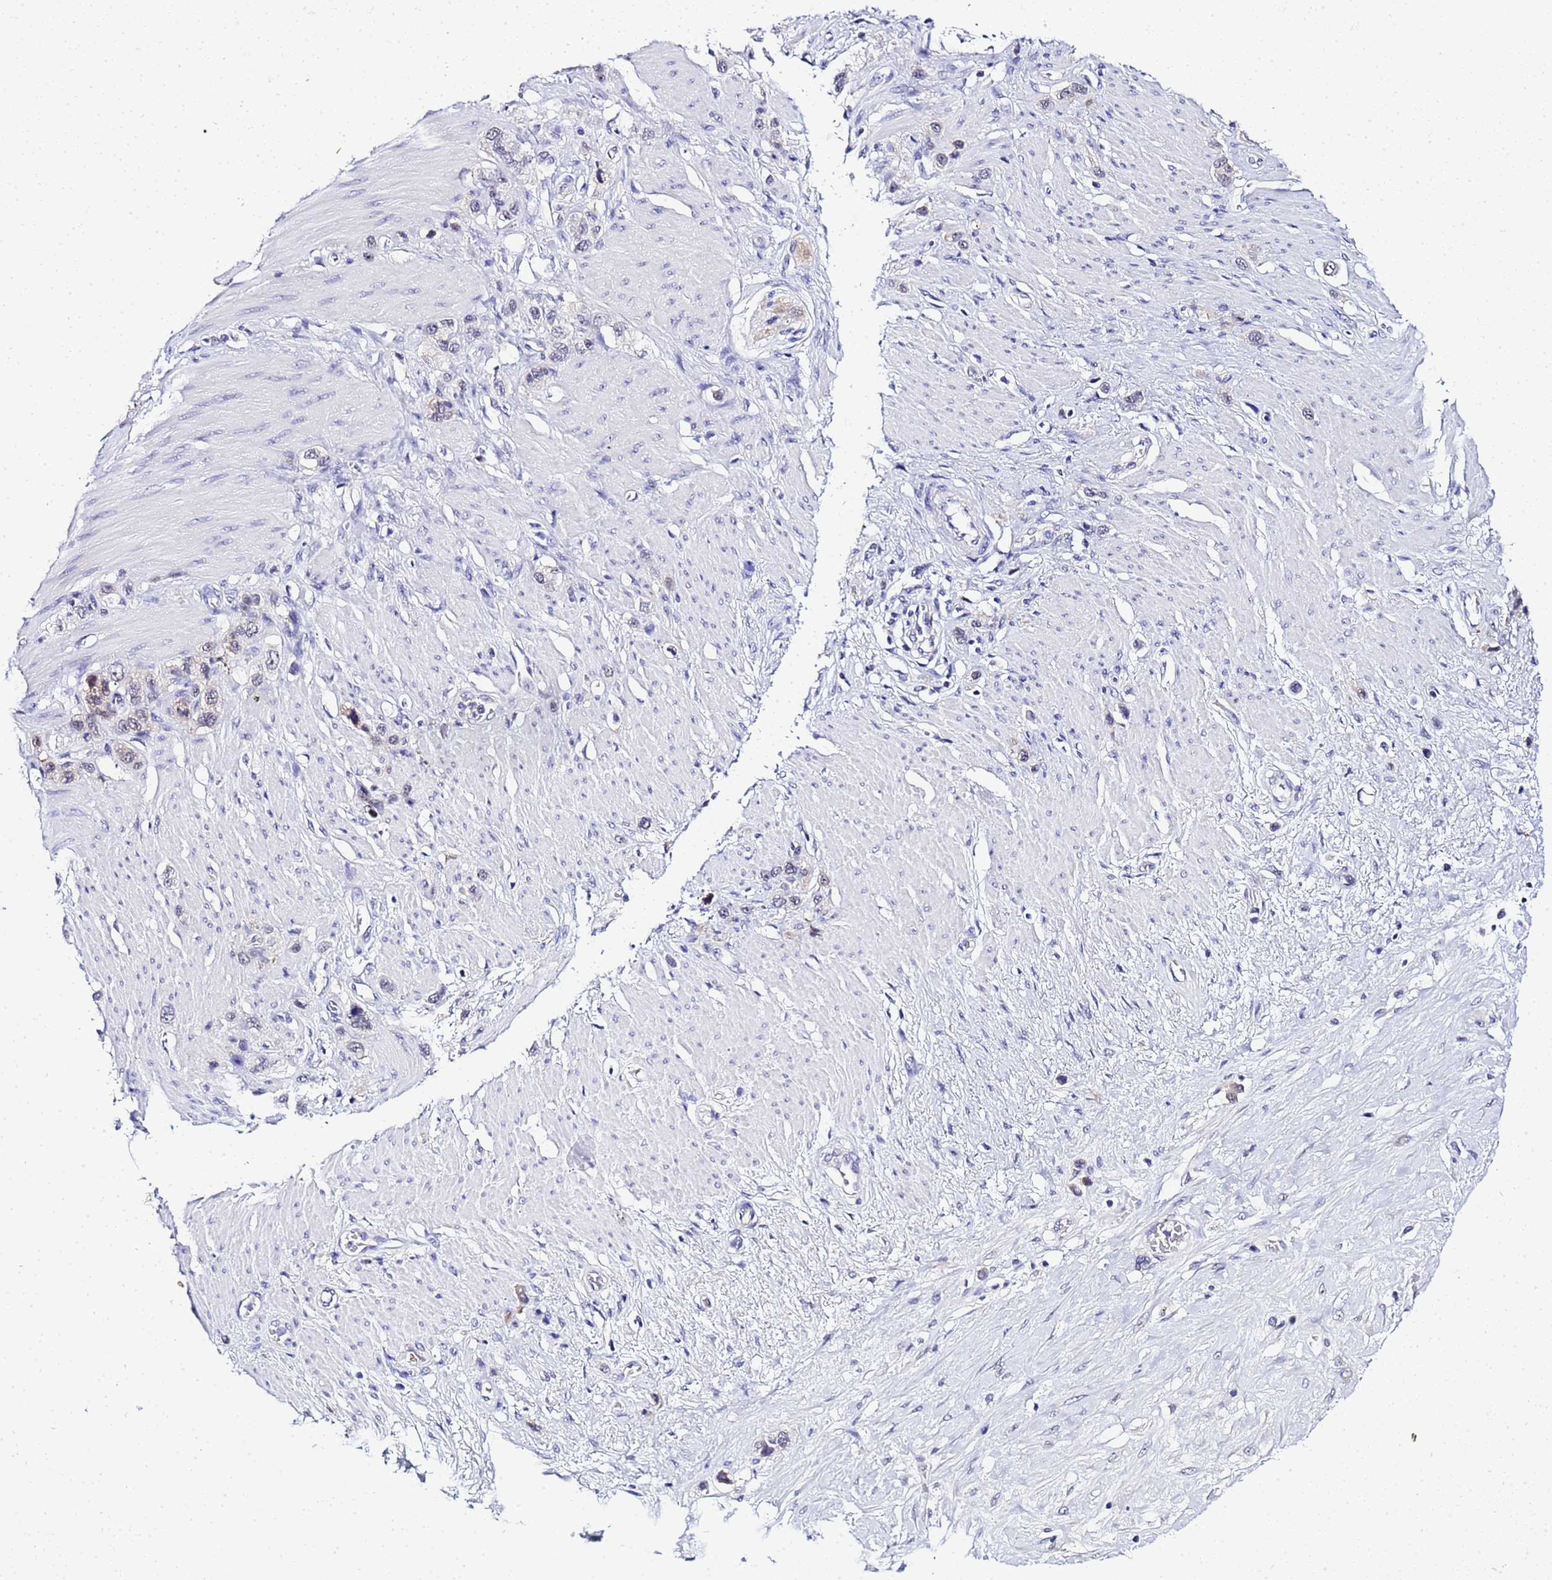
{"staining": {"intensity": "weak", "quantity": "<25%", "location": "nuclear"}, "tissue": "stomach cancer", "cell_type": "Tumor cells", "image_type": "cancer", "snomed": [{"axis": "morphology", "description": "Adenocarcinoma, NOS"}, {"axis": "morphology", "description": "Adenocarcinoma, High grade"}, {"axis": "topography", "description": "Stomach, upper"}, {"axis": "topography", "description": "Stomach, lower"}], "caption": "Immunohistochemical staining of adenocarcinoma (stomach) reveals no significant positivity in tumor cells. (Brightfield microscopy of DAB (3,3'-diaminobenzidine) immunohistochemistry at high magnification).", "gene": "ACTL6B", "patient": {"sex": "female", "age": 65}}